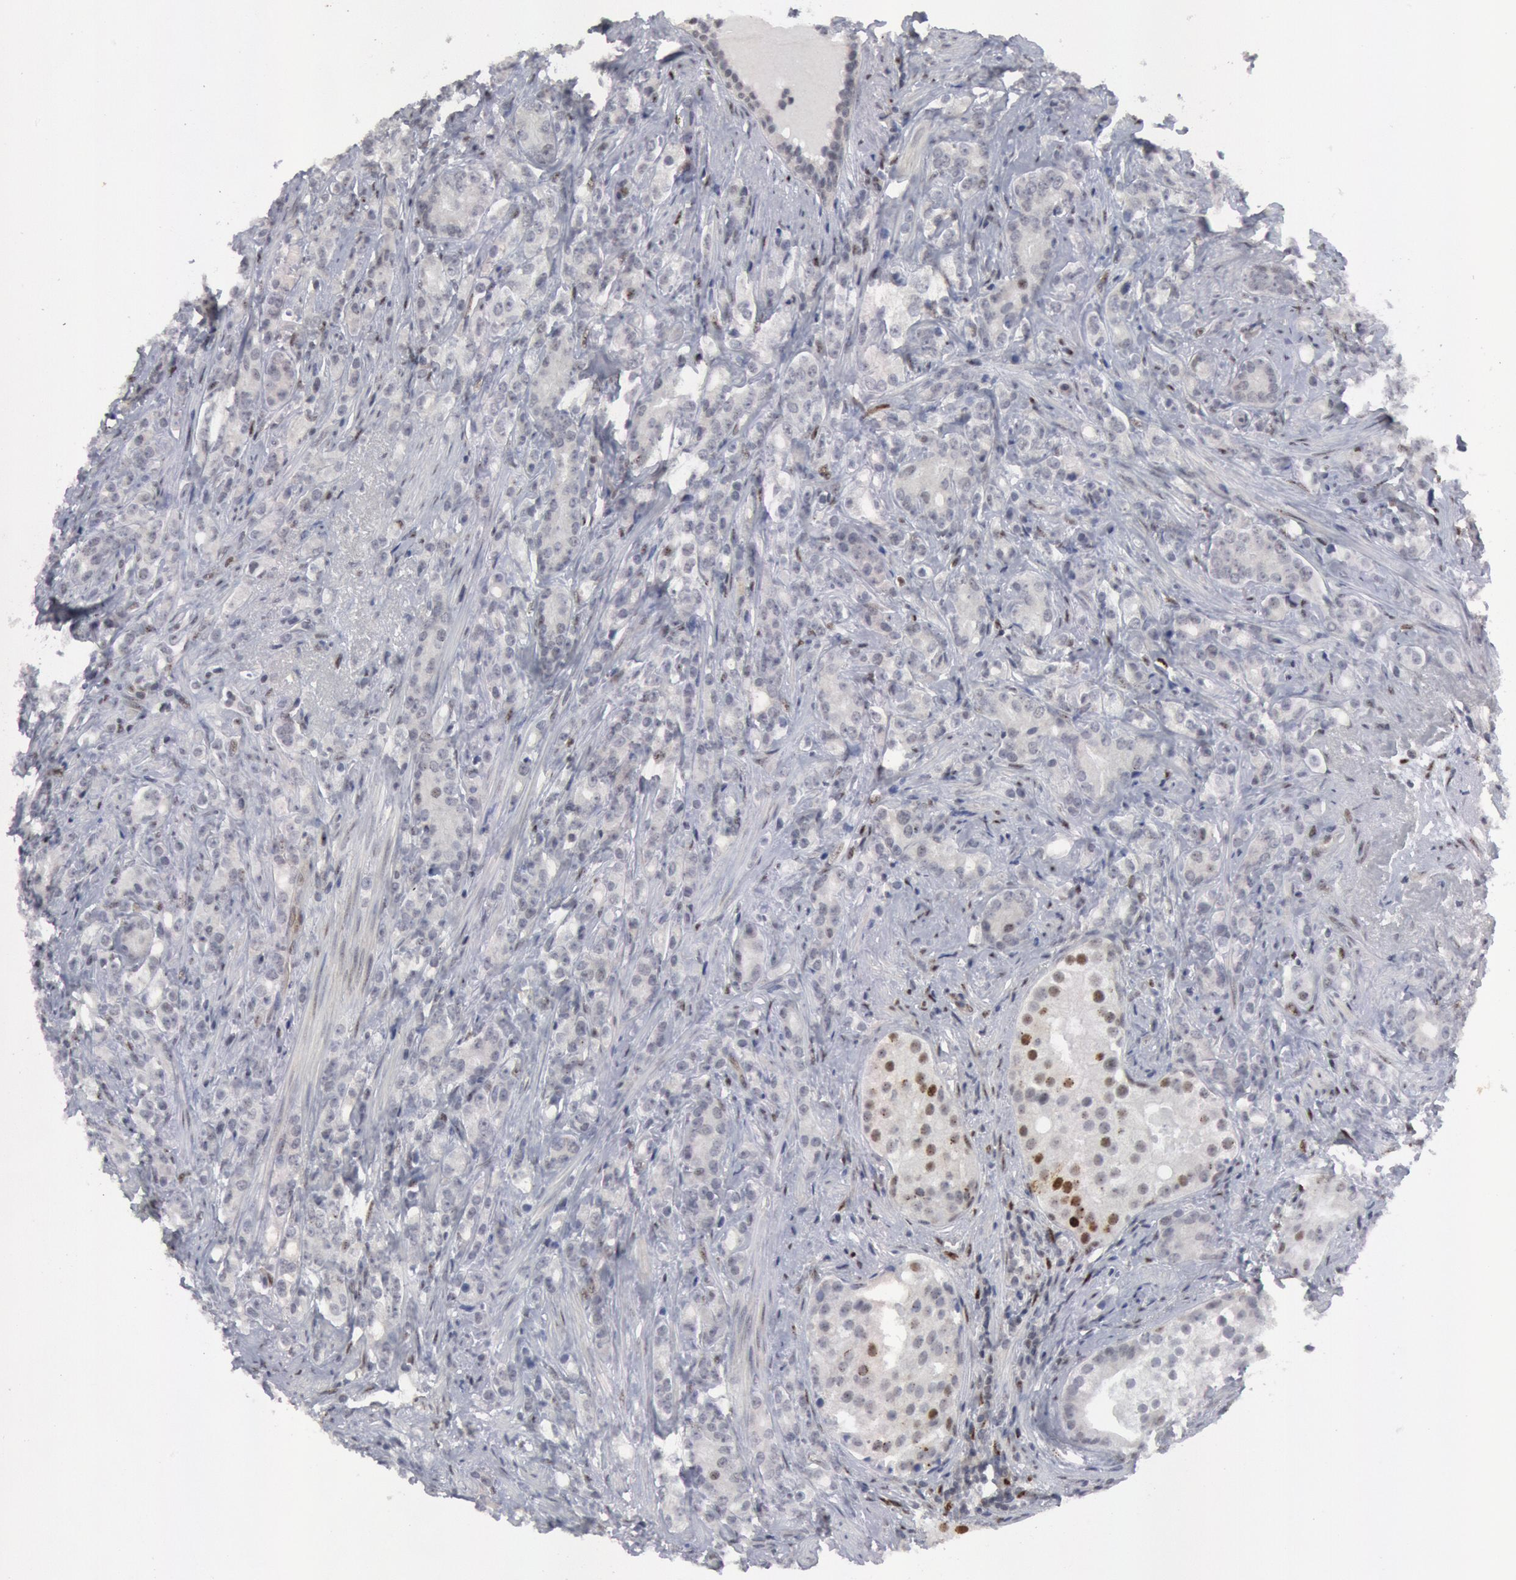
{"staining": {"intensity": "negative", "quantity": "none", "location": "none"}, "tissue": "prostate cancer", "cell_type": "Tumor cells", "image_type": "cancer", "snomed": [{"axis": "morphology", "description": "Adenocarcinoma, Medium grade"}, {"axis": "topography", "description": "Prostate"}], "caption": "Protein analysis of prostate medium-grade adenocarcinoma shows no significant expression in tumor cells.", "gene": "FOXO1", "patient": {"sex": "male", "age": 59}}